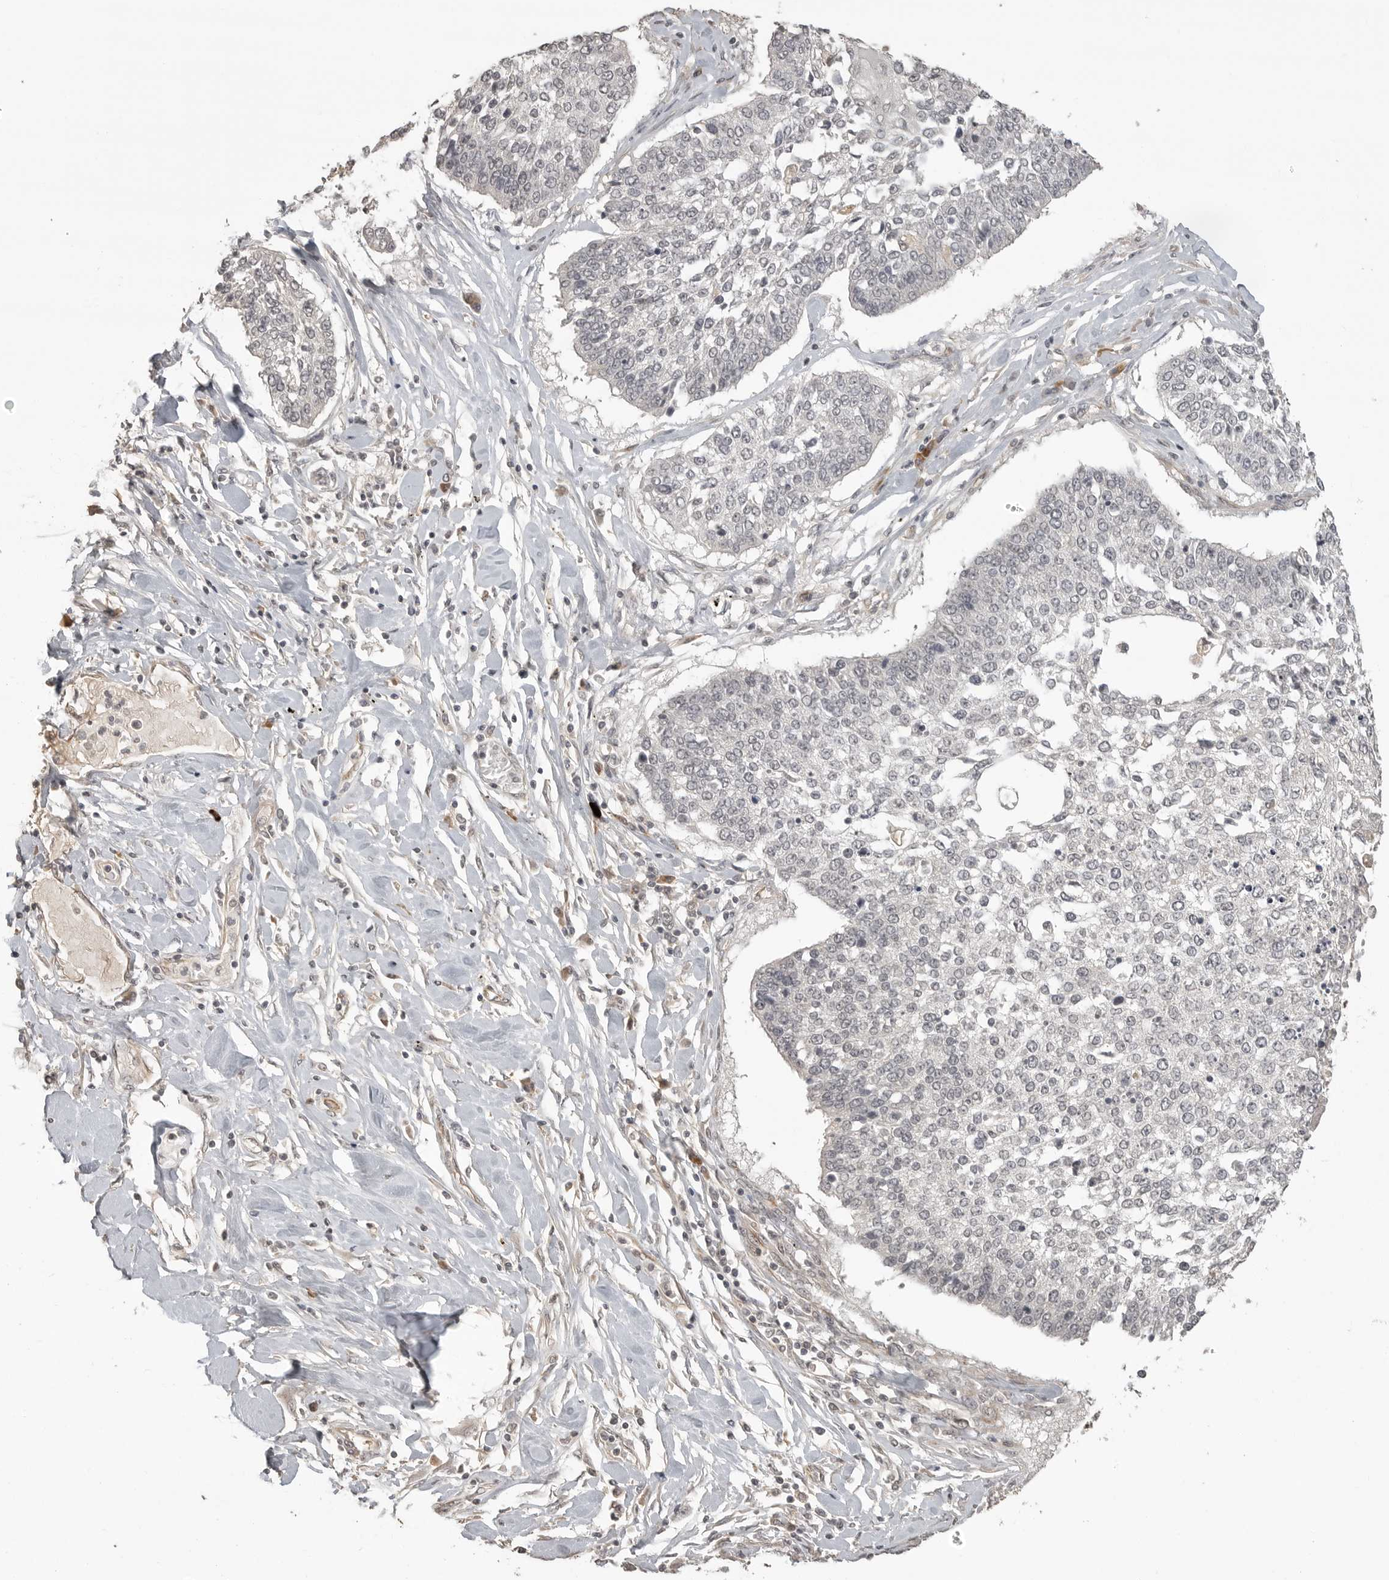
{"staining": {"intensity": "negative", "quantity": "none", "location": "none"}, "tissue": "lung cancer", "cell_type": "Tumor cells", "image_type": "cancer", "snomed": [{"axis": "morphology", "description": "Normal tissue, NOS"}, {"axis": "morphology", "description": "Squamous cell carcinoma, NOS"}, {"axis": "topography", "description": "Cartilage tissue"}, {"axis": "topography", "description": "Bronchus"}, {"axis": "topography", "description": "Lung"}, {"axis": "topography", "description": "Peripheral nerve tissue"}], "caption": "High power microscopy micrograph of an IHC histopathology image of lung squamous cell carcinoma, revealing no significant positivity in tumor cells.", "gene": "SMG8", "patient": {"sex": "female", "age": 49}}